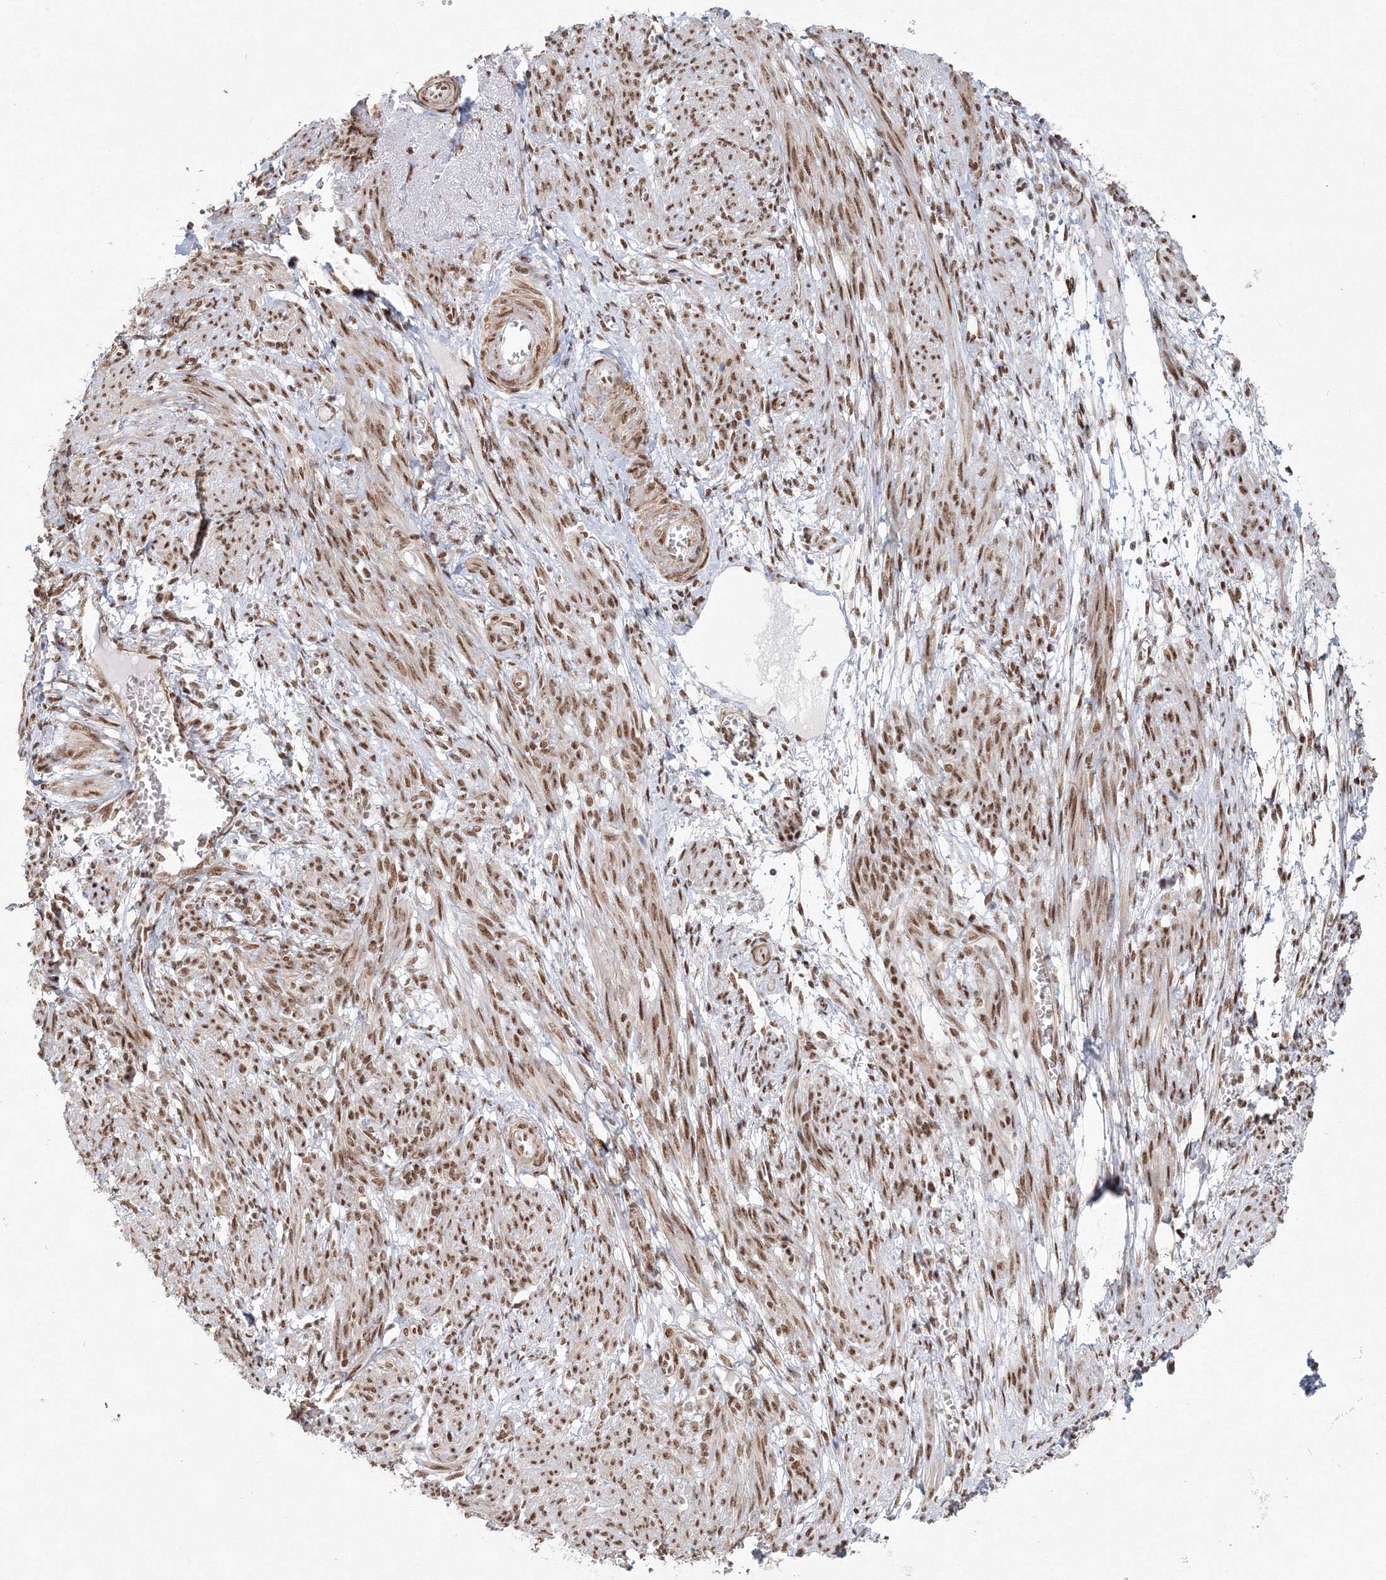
{"staining": {"intensity": "moderate", "quantity": ">75%", "location": "cytoplasmic/membranous,nuclear"}, "tissue": "smooth muscle", "cell_type": "Smooth muscle cells", "image_type": "normal", "snomed": [{"axis": "morphology", "description": "Normal tissue, NOS"}, {"axis": "topography", "description": "Smooth muscle"}], "caption": "DAB (3,3'-diaminobenzidine) immunohistochemical staining of normal human smooth muscle displays moderate cytoplasmic/membranous,nuclear protein expression in approximately >75% of smooth muscle cells.", "gene": "ZNF638", "patient": {"sex": "female", "age": 39}}